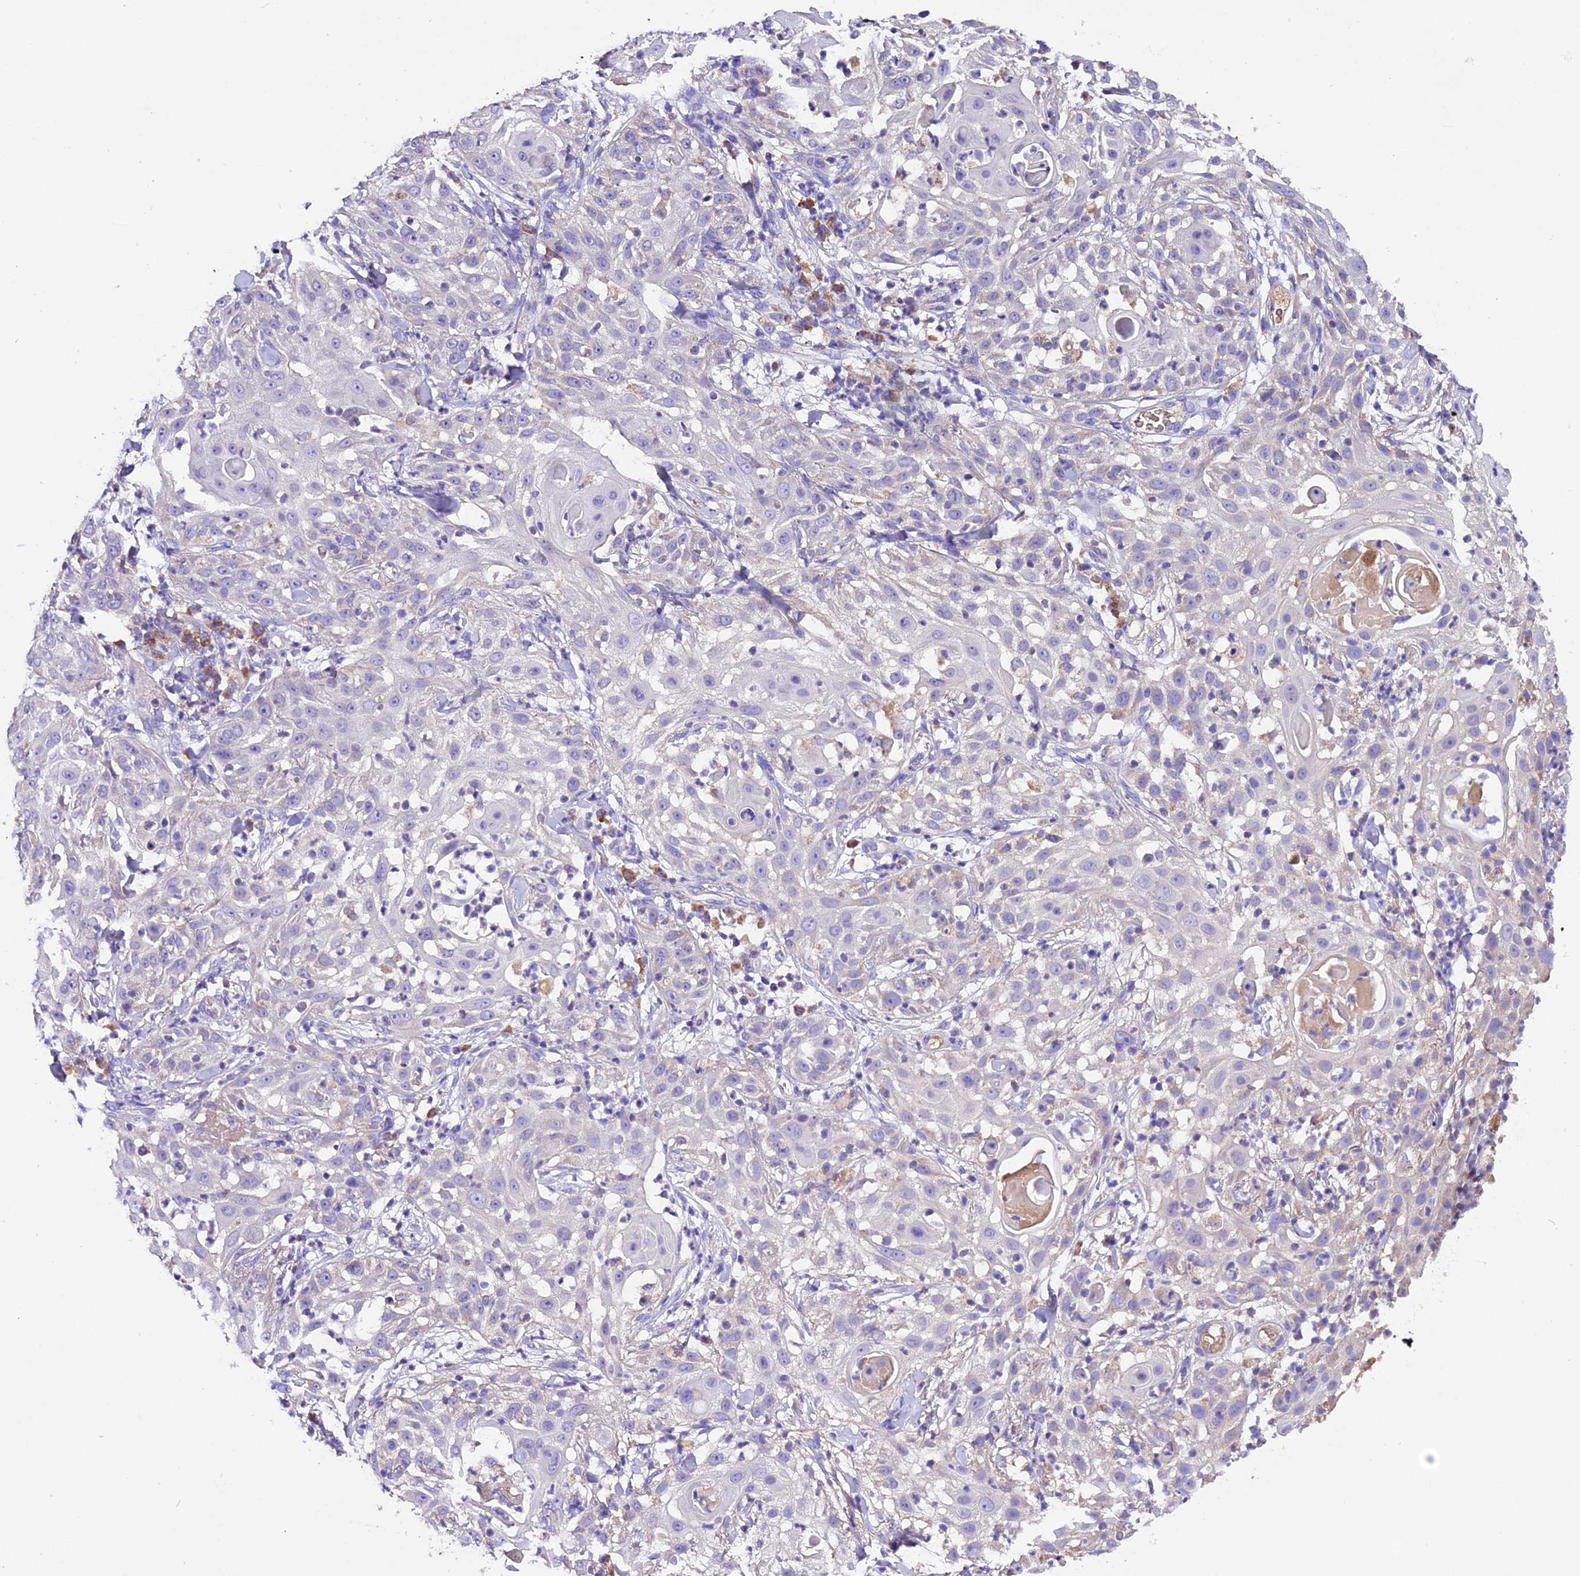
{"staining": {"intensity": "negative", "quantity": "none", "location": "none"}, "tissue": "skin cancer", "cell_type": "Tumor cells", "image_type": "cancer", "snomed": [{"axis": "morphology", "description": "Squamous cell carcinoma, NOS"}, {"axis": "topography", "description": "Skin"}], "caption": "Immunohistochemistry of skin squamous cell carcinoma demonstrates no positivity in tumor cells. (Brightfield microscopy of DAB IHC at high magnification).", "gene": "SIX5", "patient": {"sex": "female", "age": 44}}